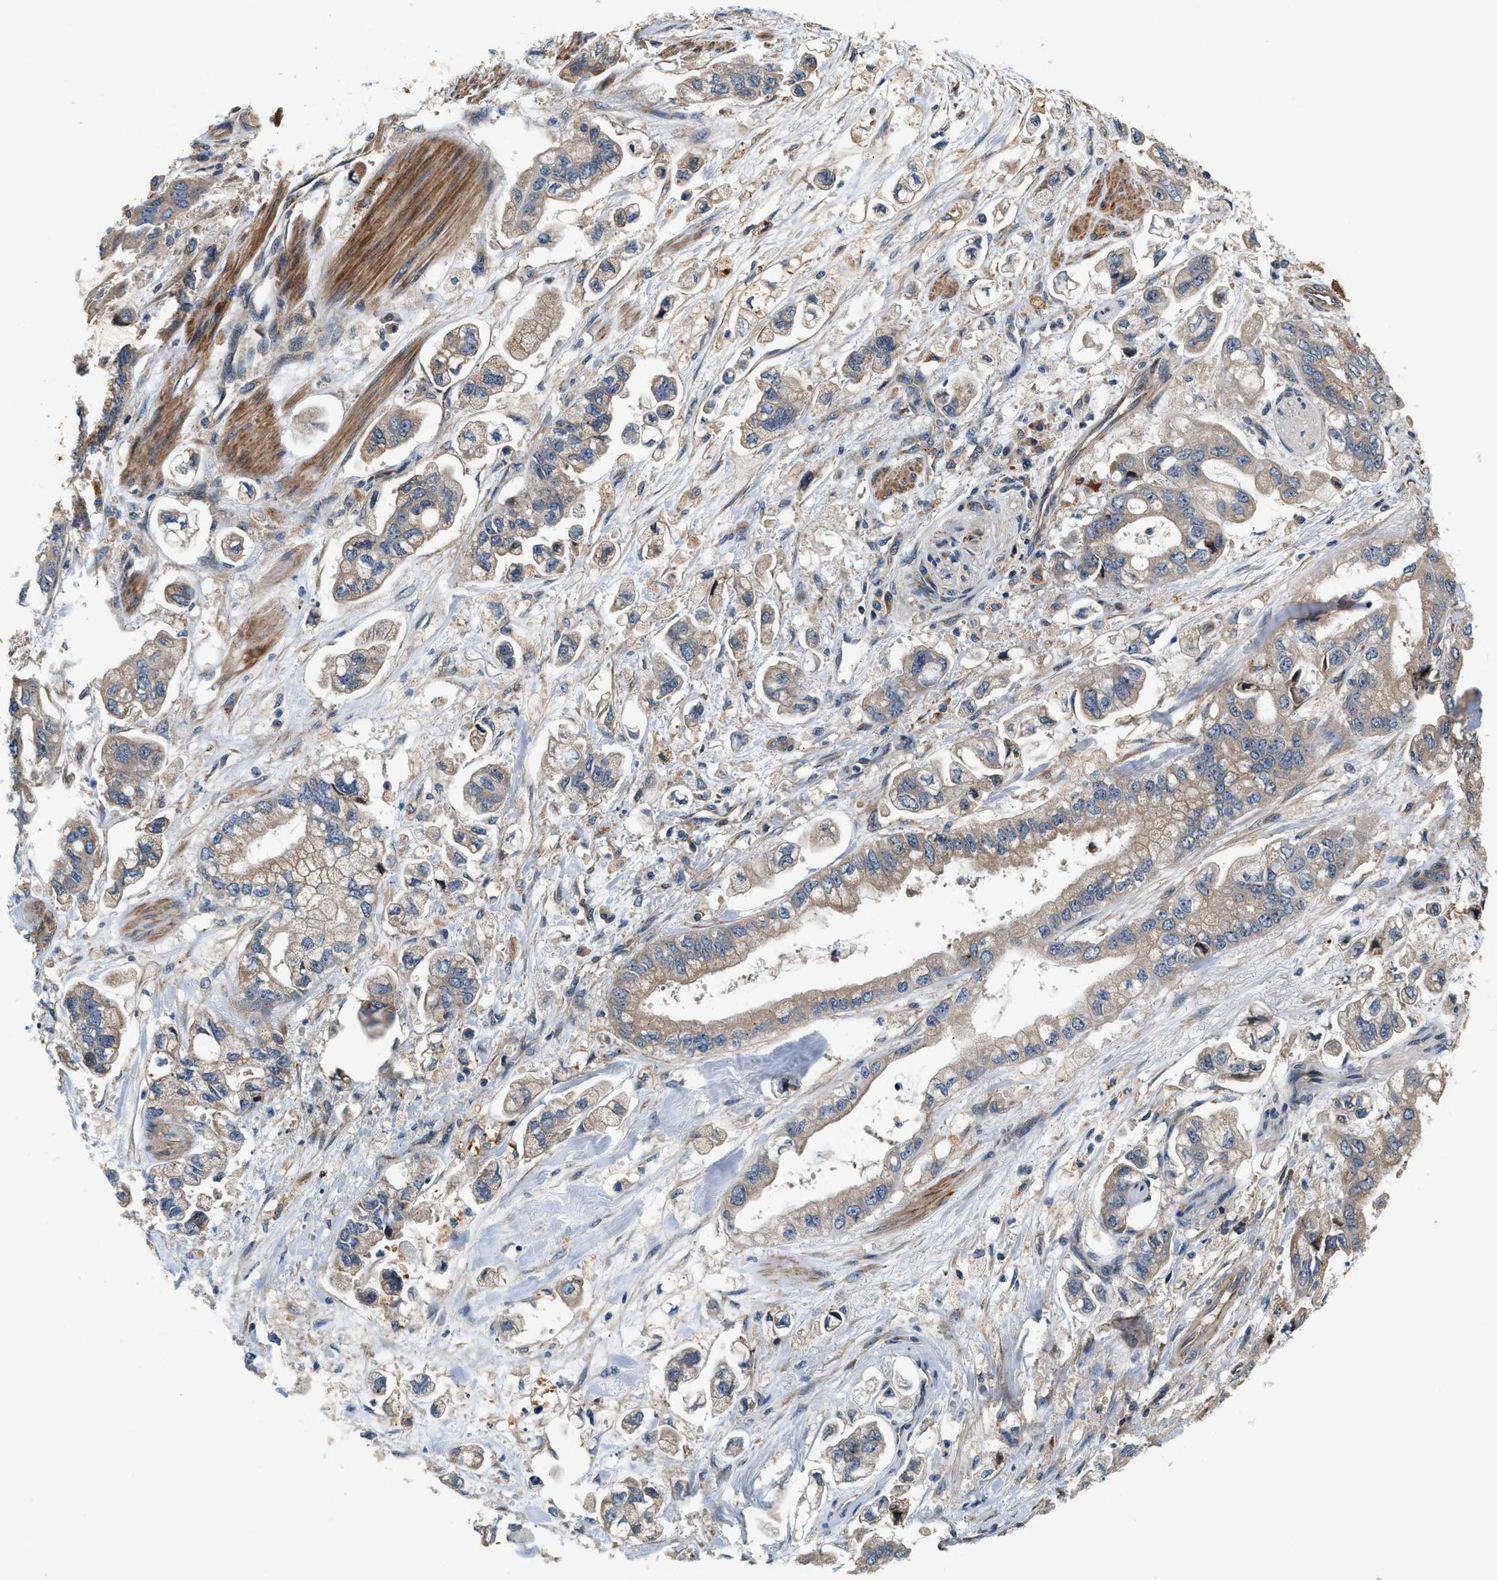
{"staining": {"intensity": "weak", "quantity": "25%-75%", "location": "cytoplasmic/membranous"}, "tissue": "stomach cancer", "cell_type": "Tumor cells", "image_type": "cancer", "snomed": [{"axis": "morphology", "description": "Normal tissue, NOS"}, {"axis": "morphology", "description": "Adenocarcinoma, NOS"}, {"axis": "topography", "description": "Stomach"}], "caption": "Adenocarcinoma (stomach) was stained to show a protein in brown. There is low levels of weak cytoplasmic/membranous expression in approximately 25%-75% of tumor cells.", "gene": "DUSP10", "patient": {"sex": "male", "age": 62}}